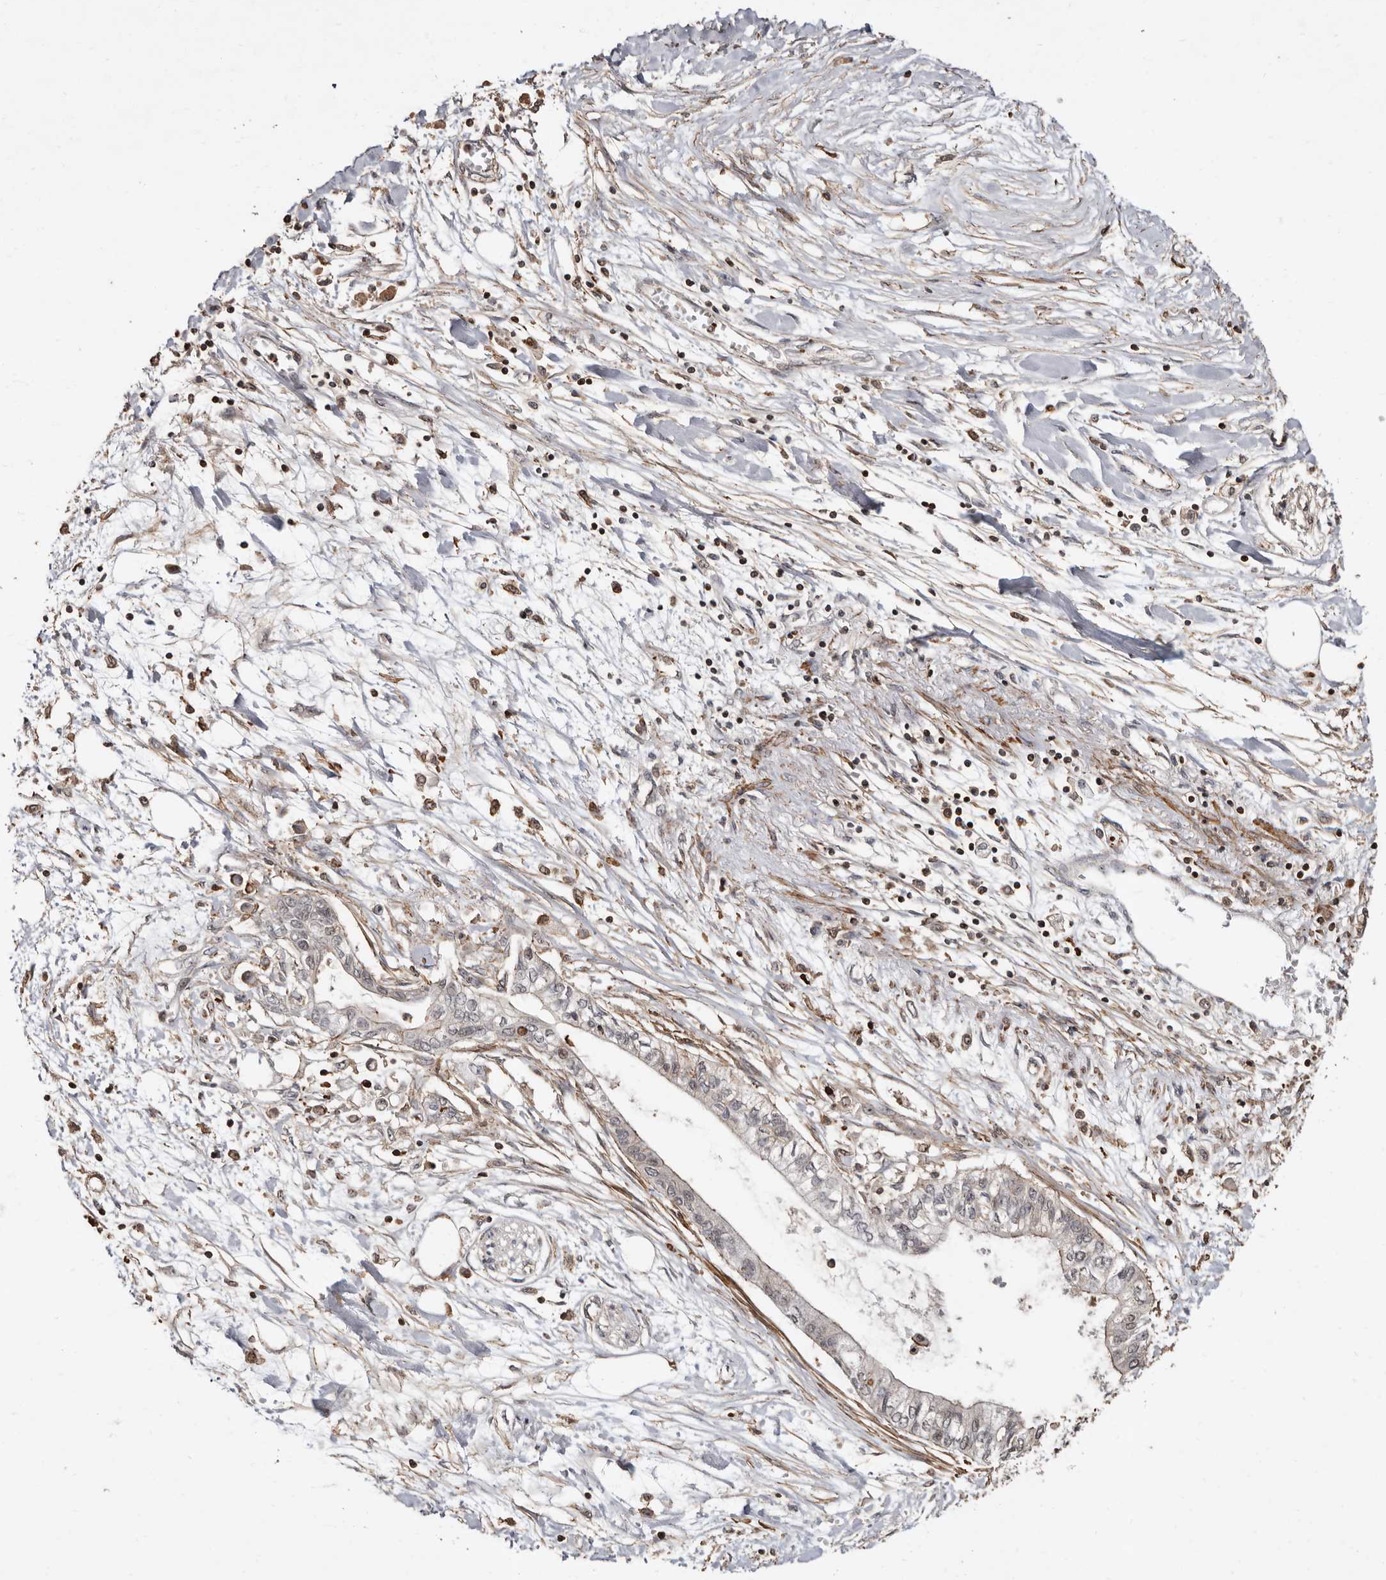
{"staining": {"intensity": "weak", "quantity": "25%-75%", "location": "cytoplasmic/membranous"}, "tissue": "pancreatic cancer", "cell_type": "Tumor cells", "image_type": "cancer", "snomed": [{"axis": "morphology", "description": "Adenocarcinoma, NOS"}, {"axis": "topography", "description": "Pancreas"}], "caption": "Immunohistochemical staining of human adenocarcinoma (pancreatic) displays low levels of weak cytoplasmic/membranous positivity in about 25%-75% of tumor cells.", "gene": "GSK3A", "patient": {"sex": "female", "age": 77}}